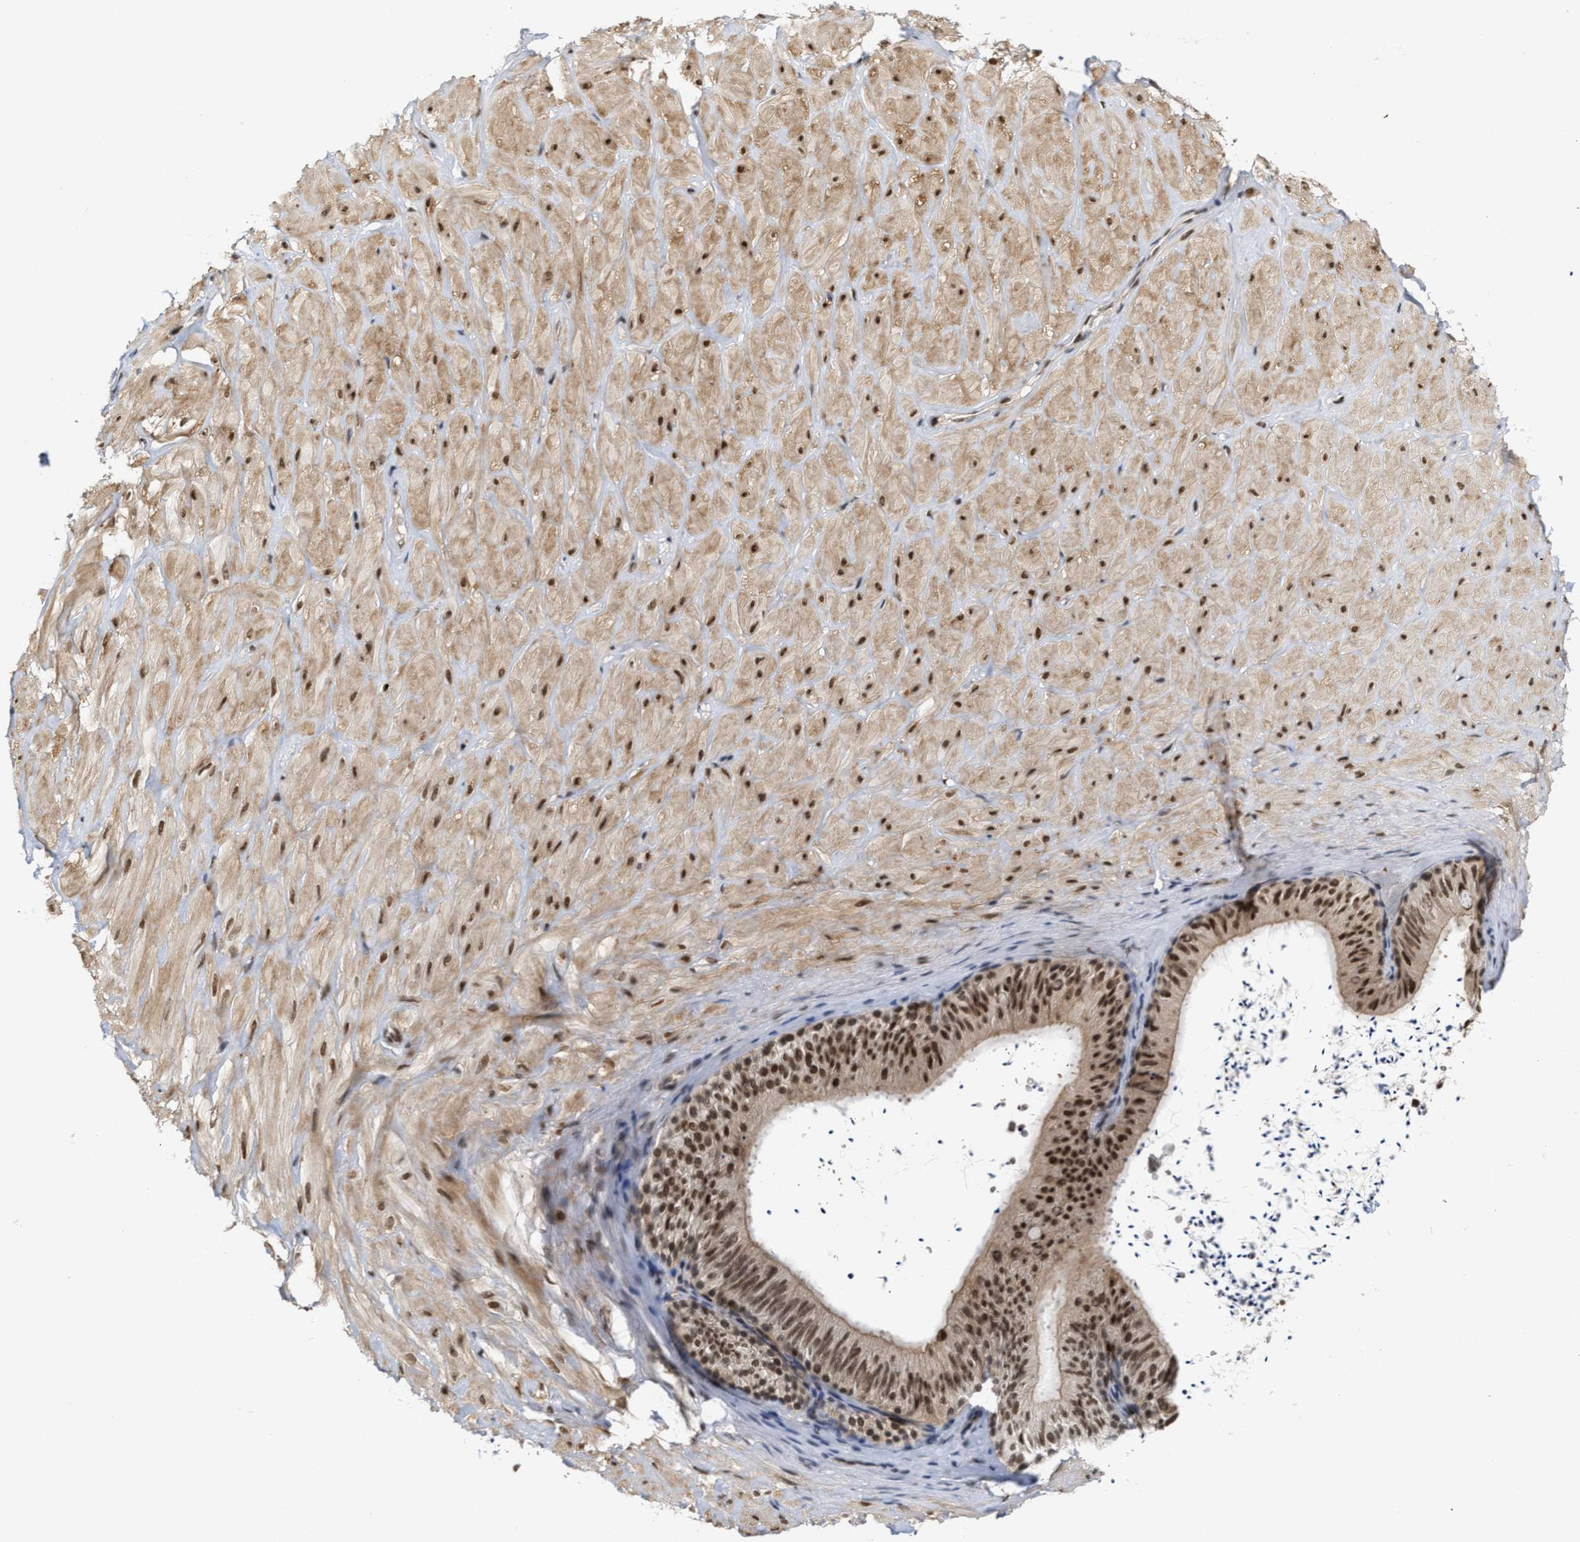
{"staining": {"intensity": "weak", "quantity": ">75%", "location": "nuclear"}, "tissue": "adipose tissue", "cell_type": "Adipocytes", "image_type": "normal", "snomed": [{"axis": "morphology", "description": "Normal tissue, NOS"}, {"axis": "topography", "description": "Adipose tissue"}, {"axis": "topography", "description": "Vascular tissue"}, {"axis": "topography", "description": "Peripheral nerve tissue"}], "caption": "IHC histopathology image of benign adipose tissue: human adipose tissue stained using immunohistochemistry reveals low levels of weak protein expression localized specifically in the nuclear of adipocytes, appearing as a nuclear brown color.", "gene": "ANKRD6", "patient": {"sex": "male", "age": 25}}